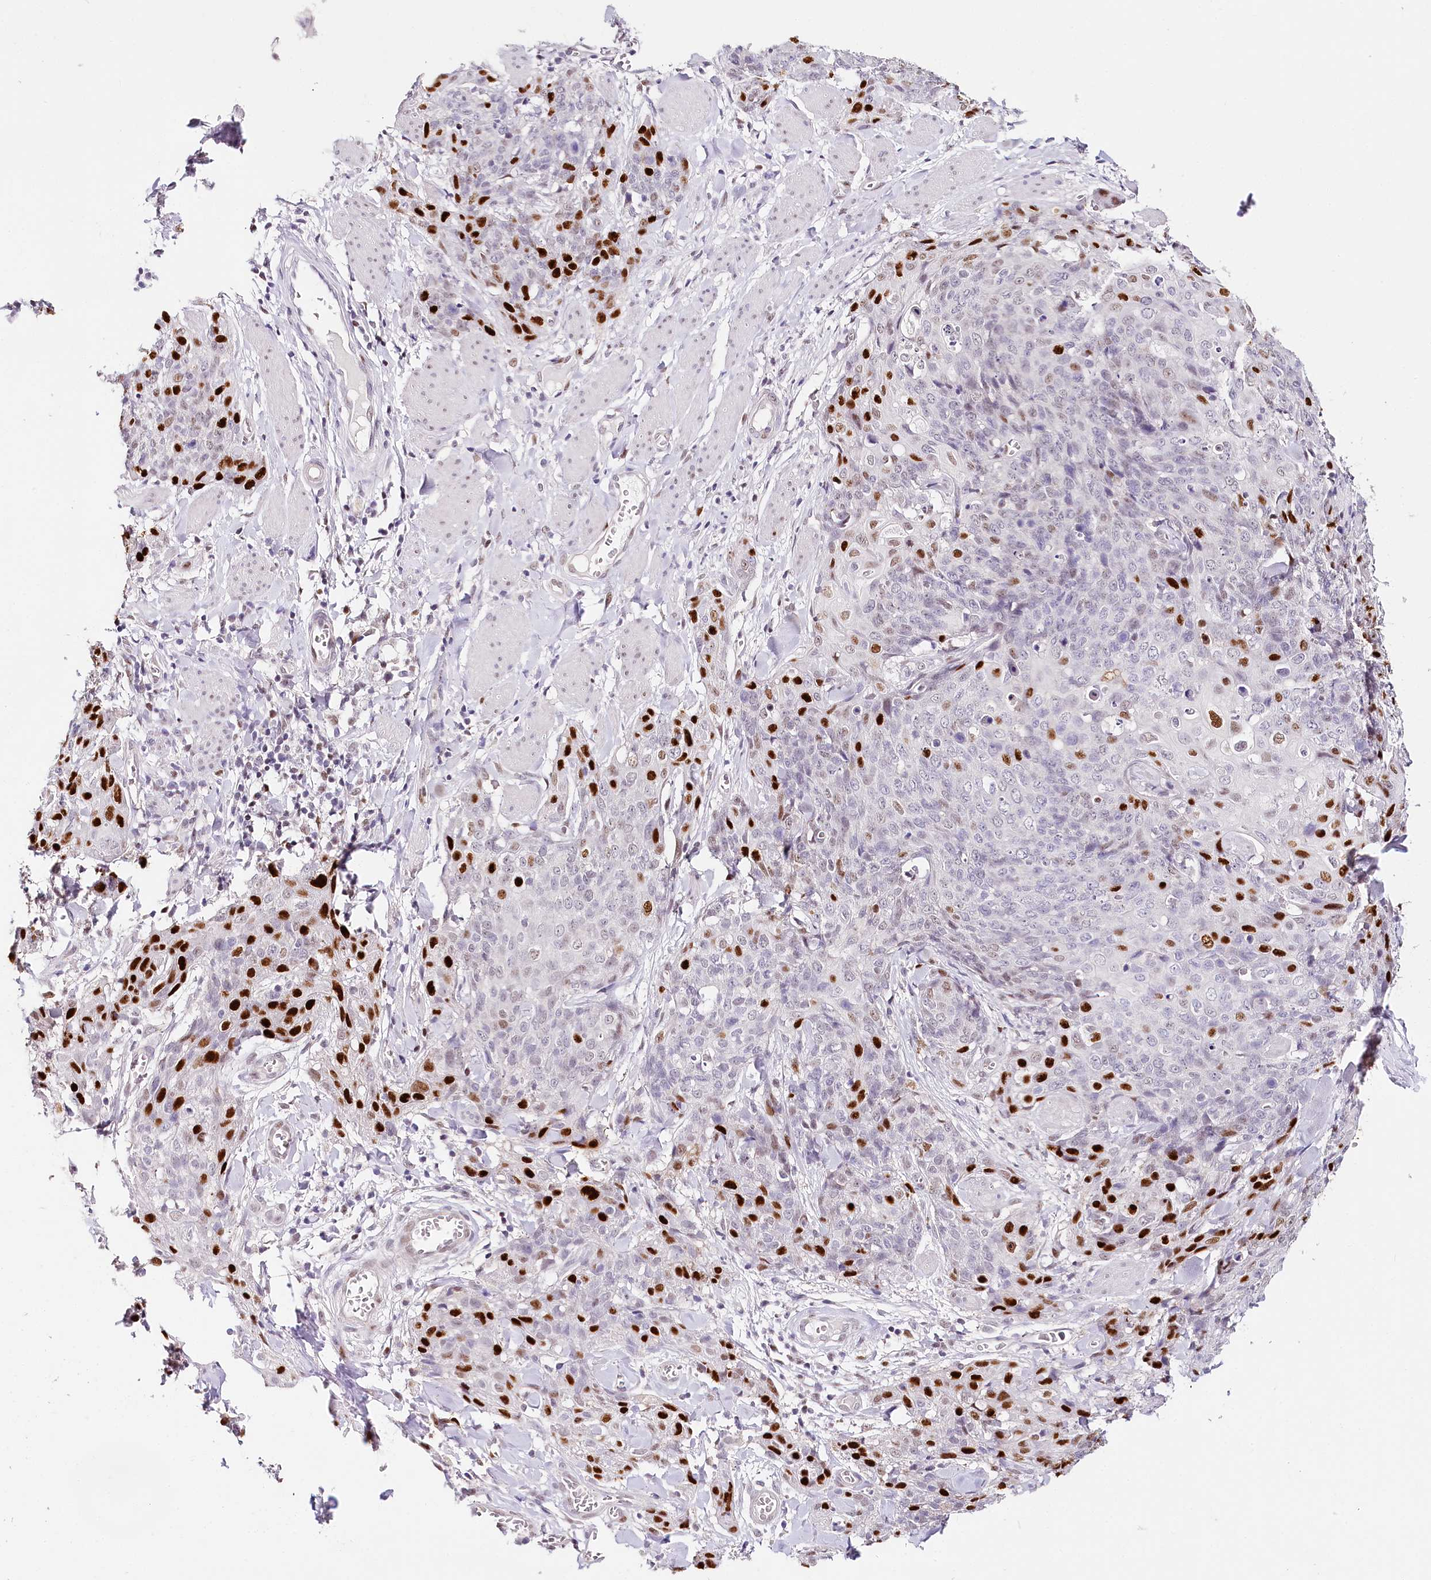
{"staining": {"intensity": "strong", "quantity": "25%-75%", "location": "nuclear"}, "tissue": "skin cancer", "cell_type": "Tumor cells", "image_type": "cancer", "snomed": [{"axis": "morphology", "description": "Squamous cell carcinoma, NOS"}, {"axis": "topography", "description": "Skin"}, {"axis": "topography", "description": "Vulva"}], "caption": "A brown stain highlights strong nuclear expression of a protein in human squamous cell carcinoma (skin) tumor cells.", "gene": "TP53", "patient": {"sex": "female", "age": 85}}